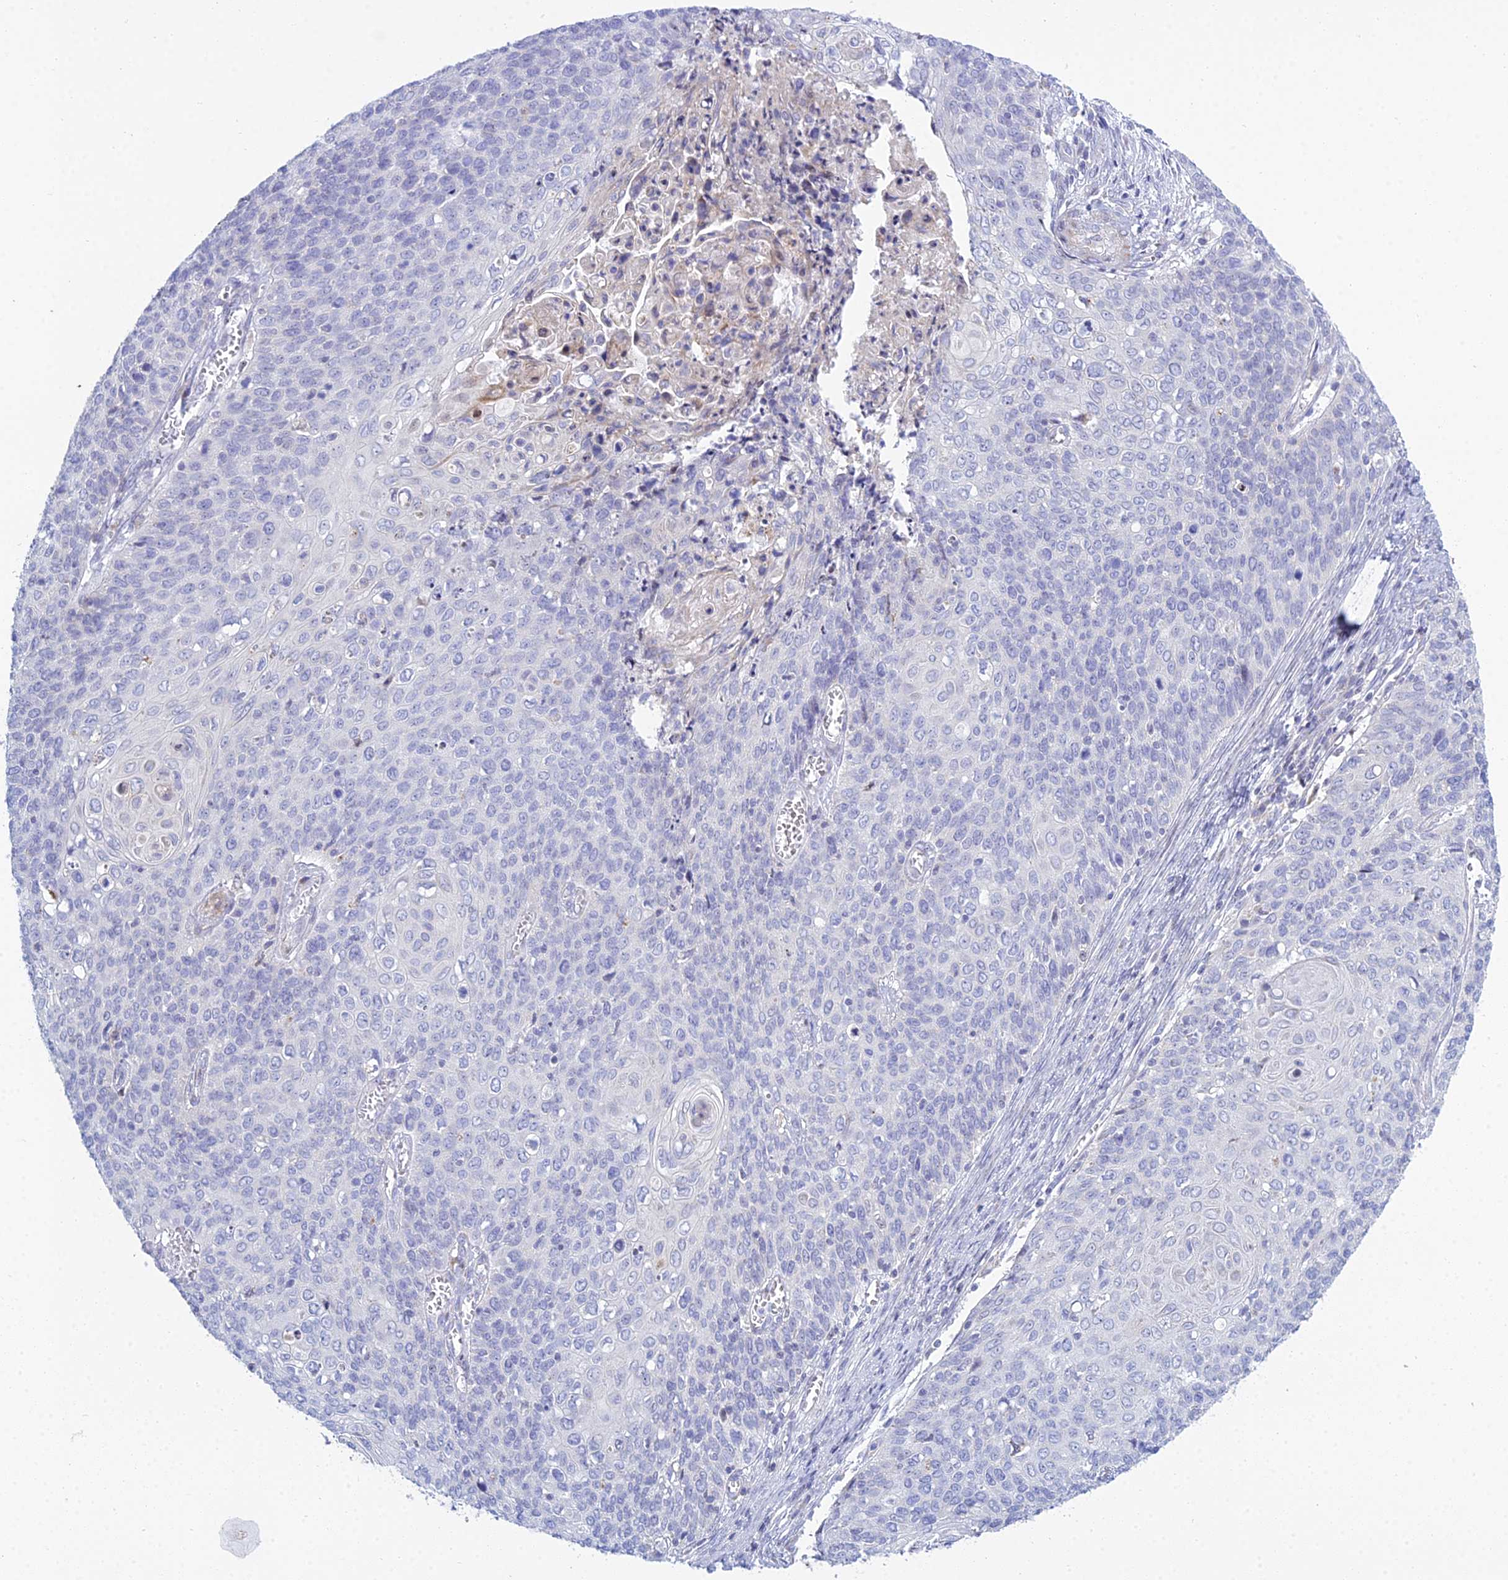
{"staining": {"intensity": "negative", "quantity": "none", "location": "none"}, "tissue": "cervical cancer", "cell_type": "Tumor cells", "image_type": "cancer", "snomed": [{"axis": "morphology", "description": "Squamous cell carcinoma, NOS"}, {"axis": "topography", "description": "Cervix"}], "caption": "A photomicrograph of human cervical squamous cell carcinoma is negative for staining in tumor cells.", "gene": "PRR13", "patient": {"sex": "female", "age": 39}}